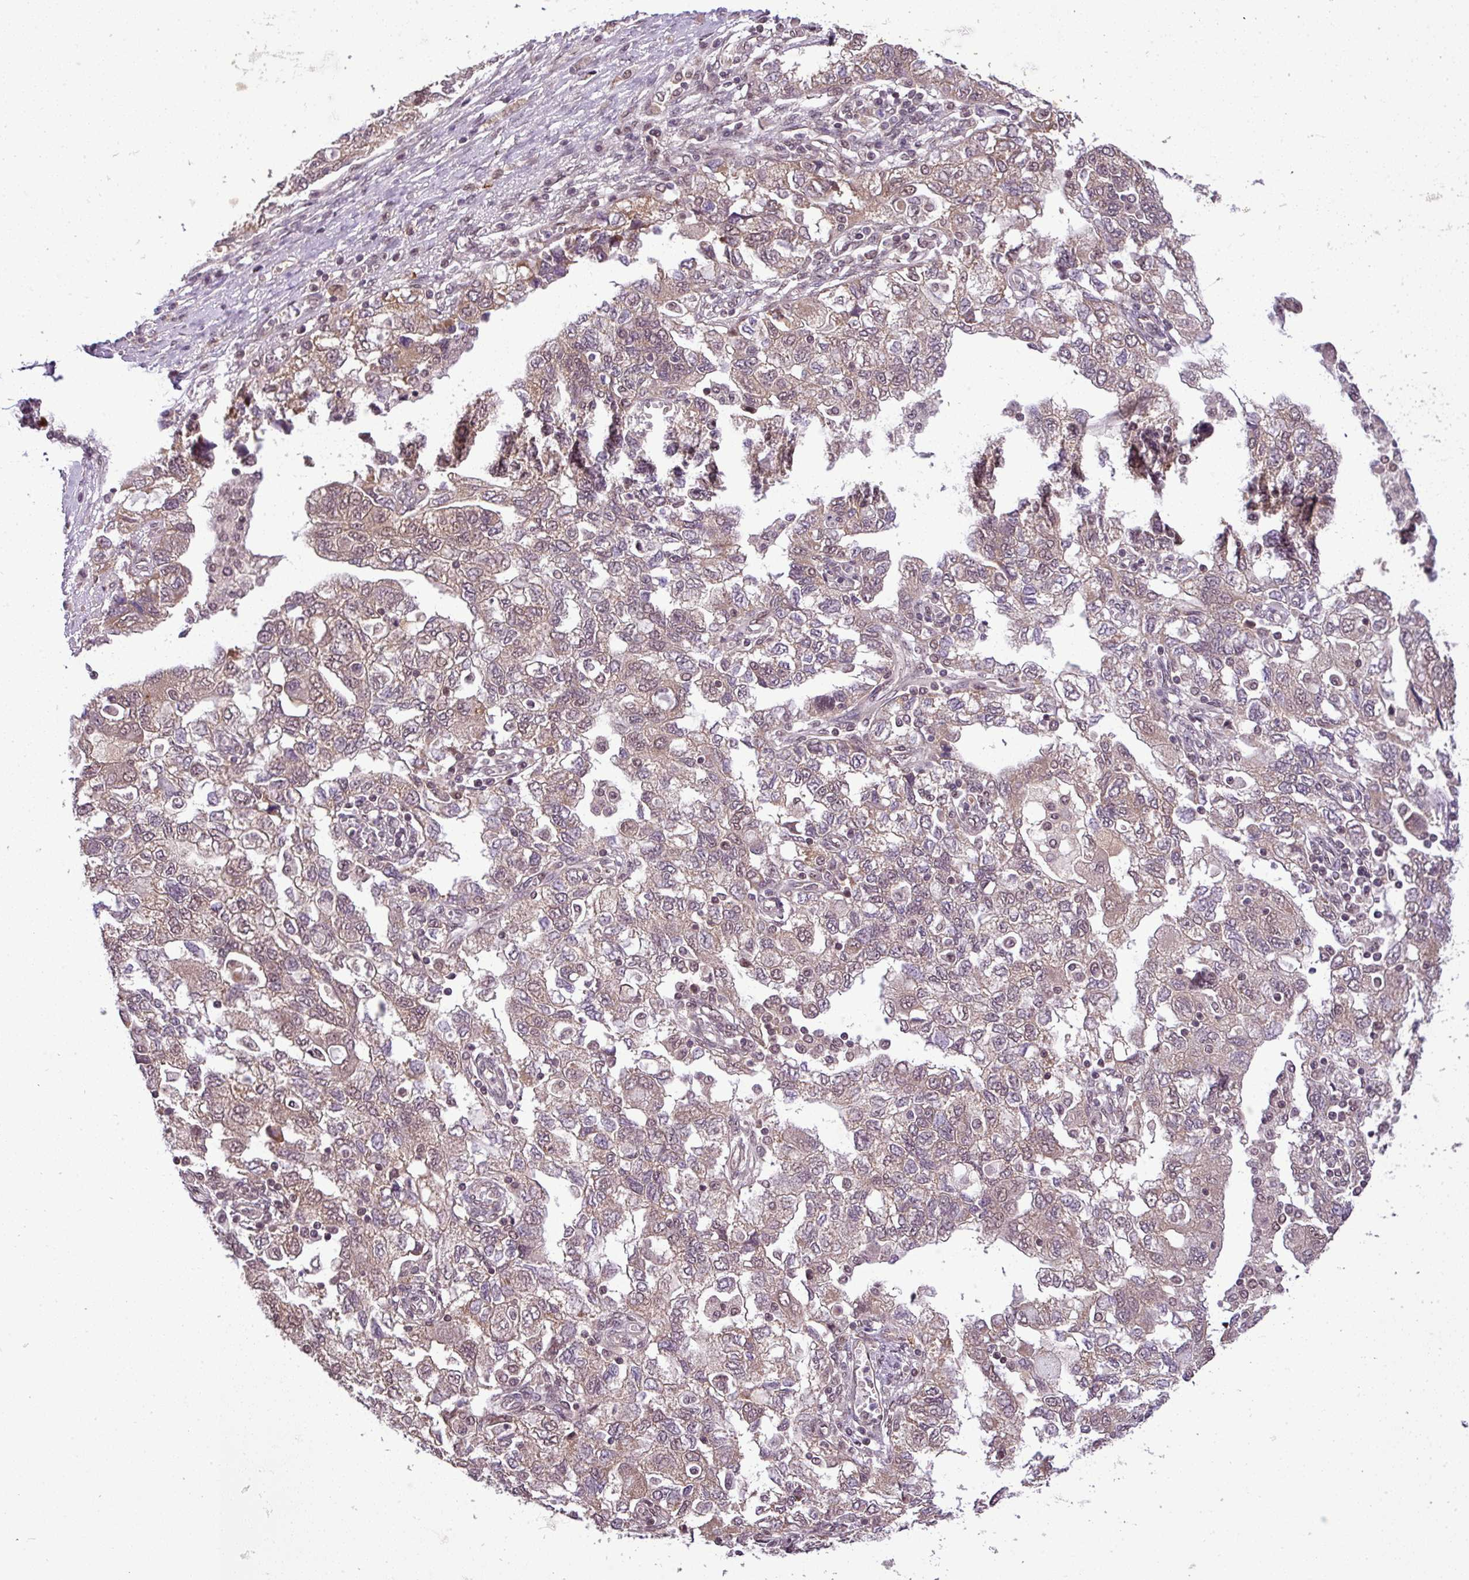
{"staining": {"intensity": "weak", "quantity": ">75%", "location": "cytoplasmic/membranous,nuclear"}, "tissue": "ovarian cancer", "cell_type": "Tumor cells", "image_type": "cancer", "snomed": [{"axis": "morphology", "description": "Carcinoma, NOS"}, {"axis": "morphology", "description": "Cystadenocarcinoma, serous, NOS"}, {"axis": "topography", "description": "Ovary"}], "caption": "Ovarian cancer (carcinoma) stained for a protein (brown) reveals weak cytoplasmic/membranous and nuclear positive positivity in approximately >75% of tumor cells.", "gene": "MFHAS1", "patient": {"sex": "female", "age": 69}}